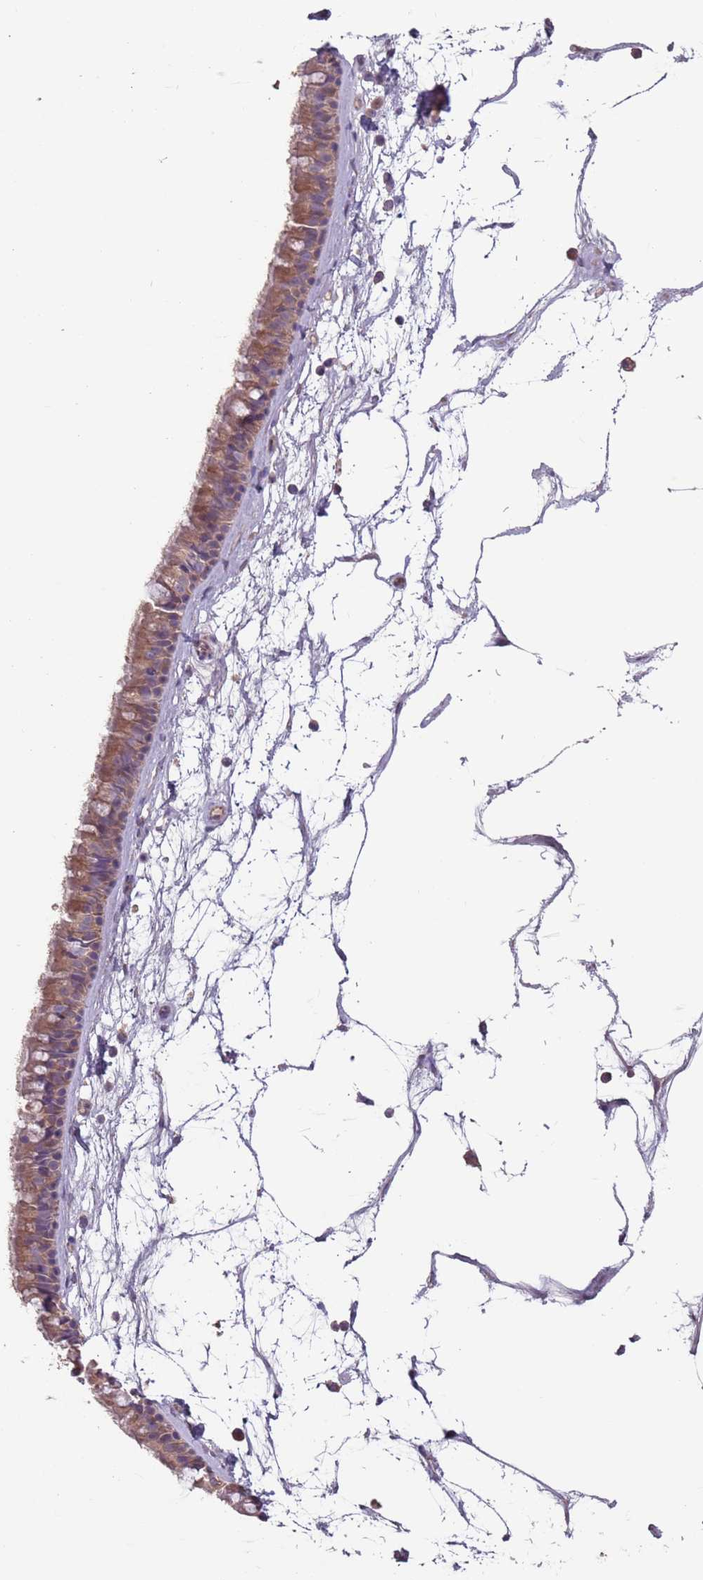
{"staining": {"intensity": "moderate", "quantity": ">75%", "location": "cytoplasmic/membranous"}, "tissue": "nasopharynx", "cell_type": "Respiratory epithelial cells", "image_type": "normal", "snomed": [{"axis": "morphology", "description": "Normal tissue, NOS"}, {"axis": "topography", "description": "Nasopharynx"}], "caption": "A brown stain highlights moderate cytoplasmic/membranous expression of a protein in respiratory epithelial cells of unremarkable nasopharynx.", "gene": "MBD3L1", "patient": {"sex": "male", "age": 64}}